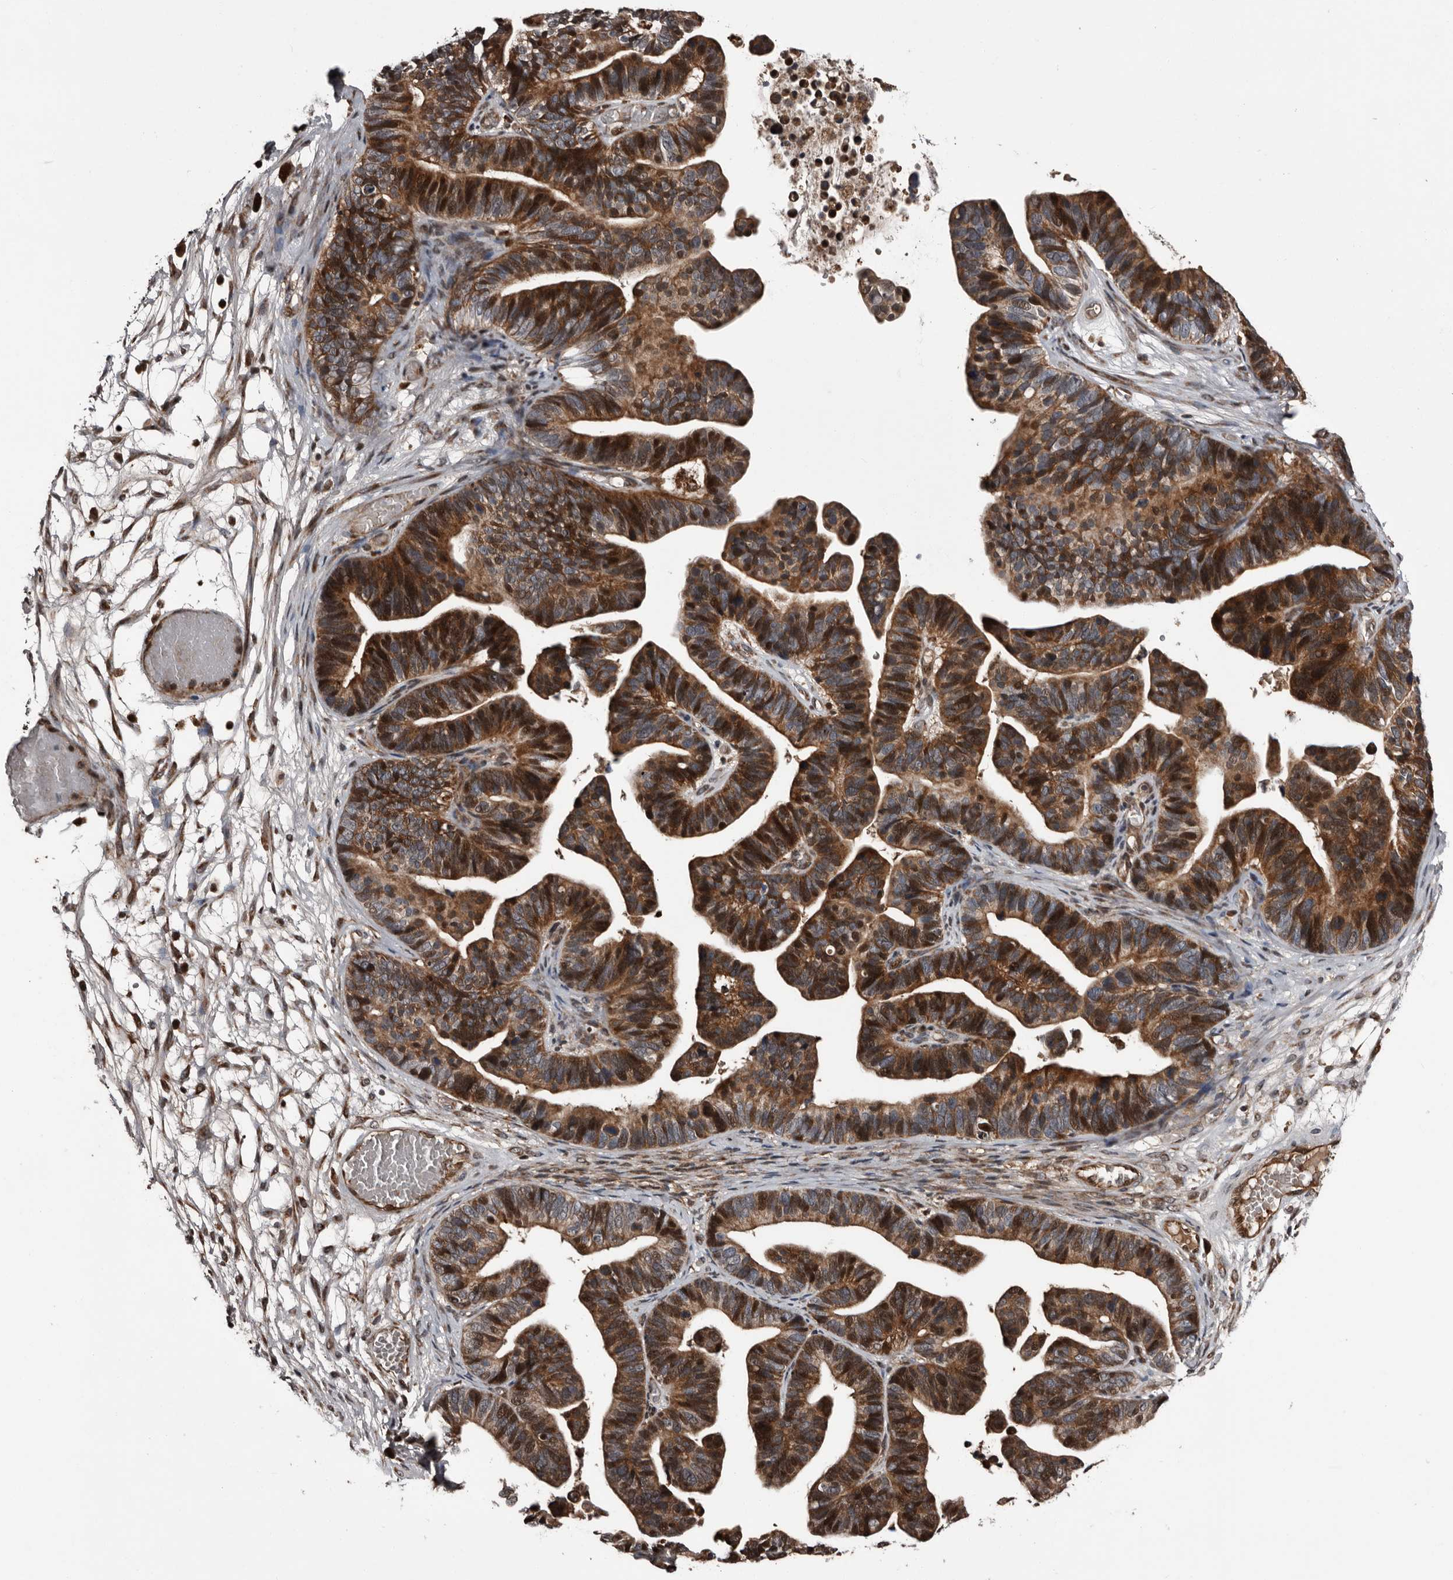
{"staining": {"intensity": "moderate", "quantity": ">75%", "location": "cytoplasmic/membranous,nuclear"}, "tissue": "ovarian cancer", "cell_type": "Tumor cells", "image_type": "cancer", "snomed": [{"axis": "morphology", "description": "Cystadenocarcinoma, serous, NOS"}, {"axis": "topography", "description": "Ovary"}], "caption": "Ovarian cancer (serous cystadenocarcinoma) stained for a protein reveals moderate cytoplasmic/membranous and nuclear positivity in tumor cells.", "gene": "SERTAD4", "patient": {"sex": "female", "age": 56}}